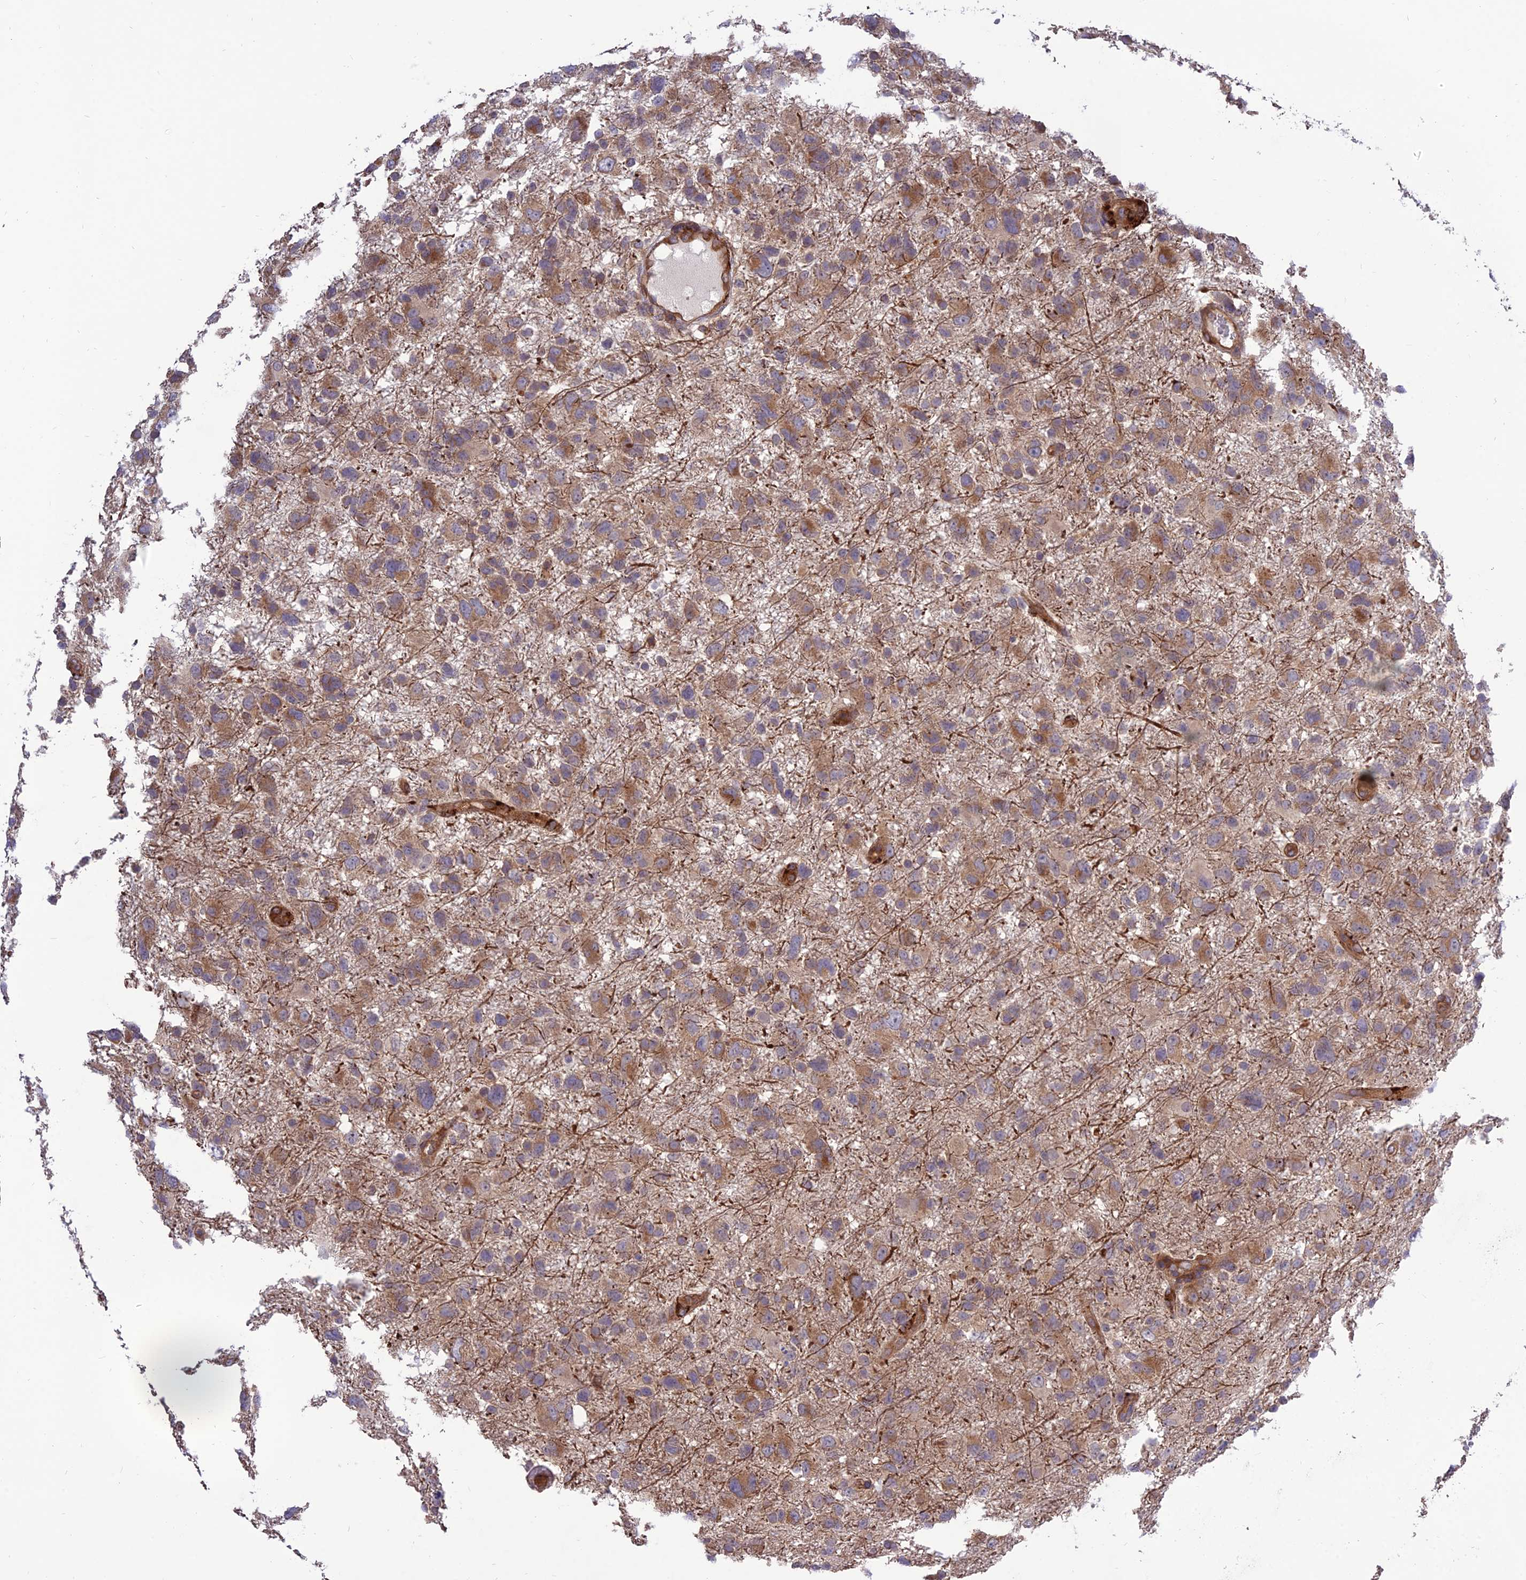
{"staining": {"intensity": "moderate", "quantity": ">75%", "location": "cytoplasmic/membranous"}, "tissue": "glioma", "cell_type": "Tumor cells", "image_type": "cancer", "snomed": [{"axis": "morphology", "description": "Glioma, malignant, High grade"}, {"axis": "topography", "description": "Brain"}], "caption": "Moderate cytoplasmic/membranous staining is seen in approximately >75% of tumor cells in malignant high-grade glioma.", "gene": "CRTAP", "patient": {"sex": "male", "age": 61}}